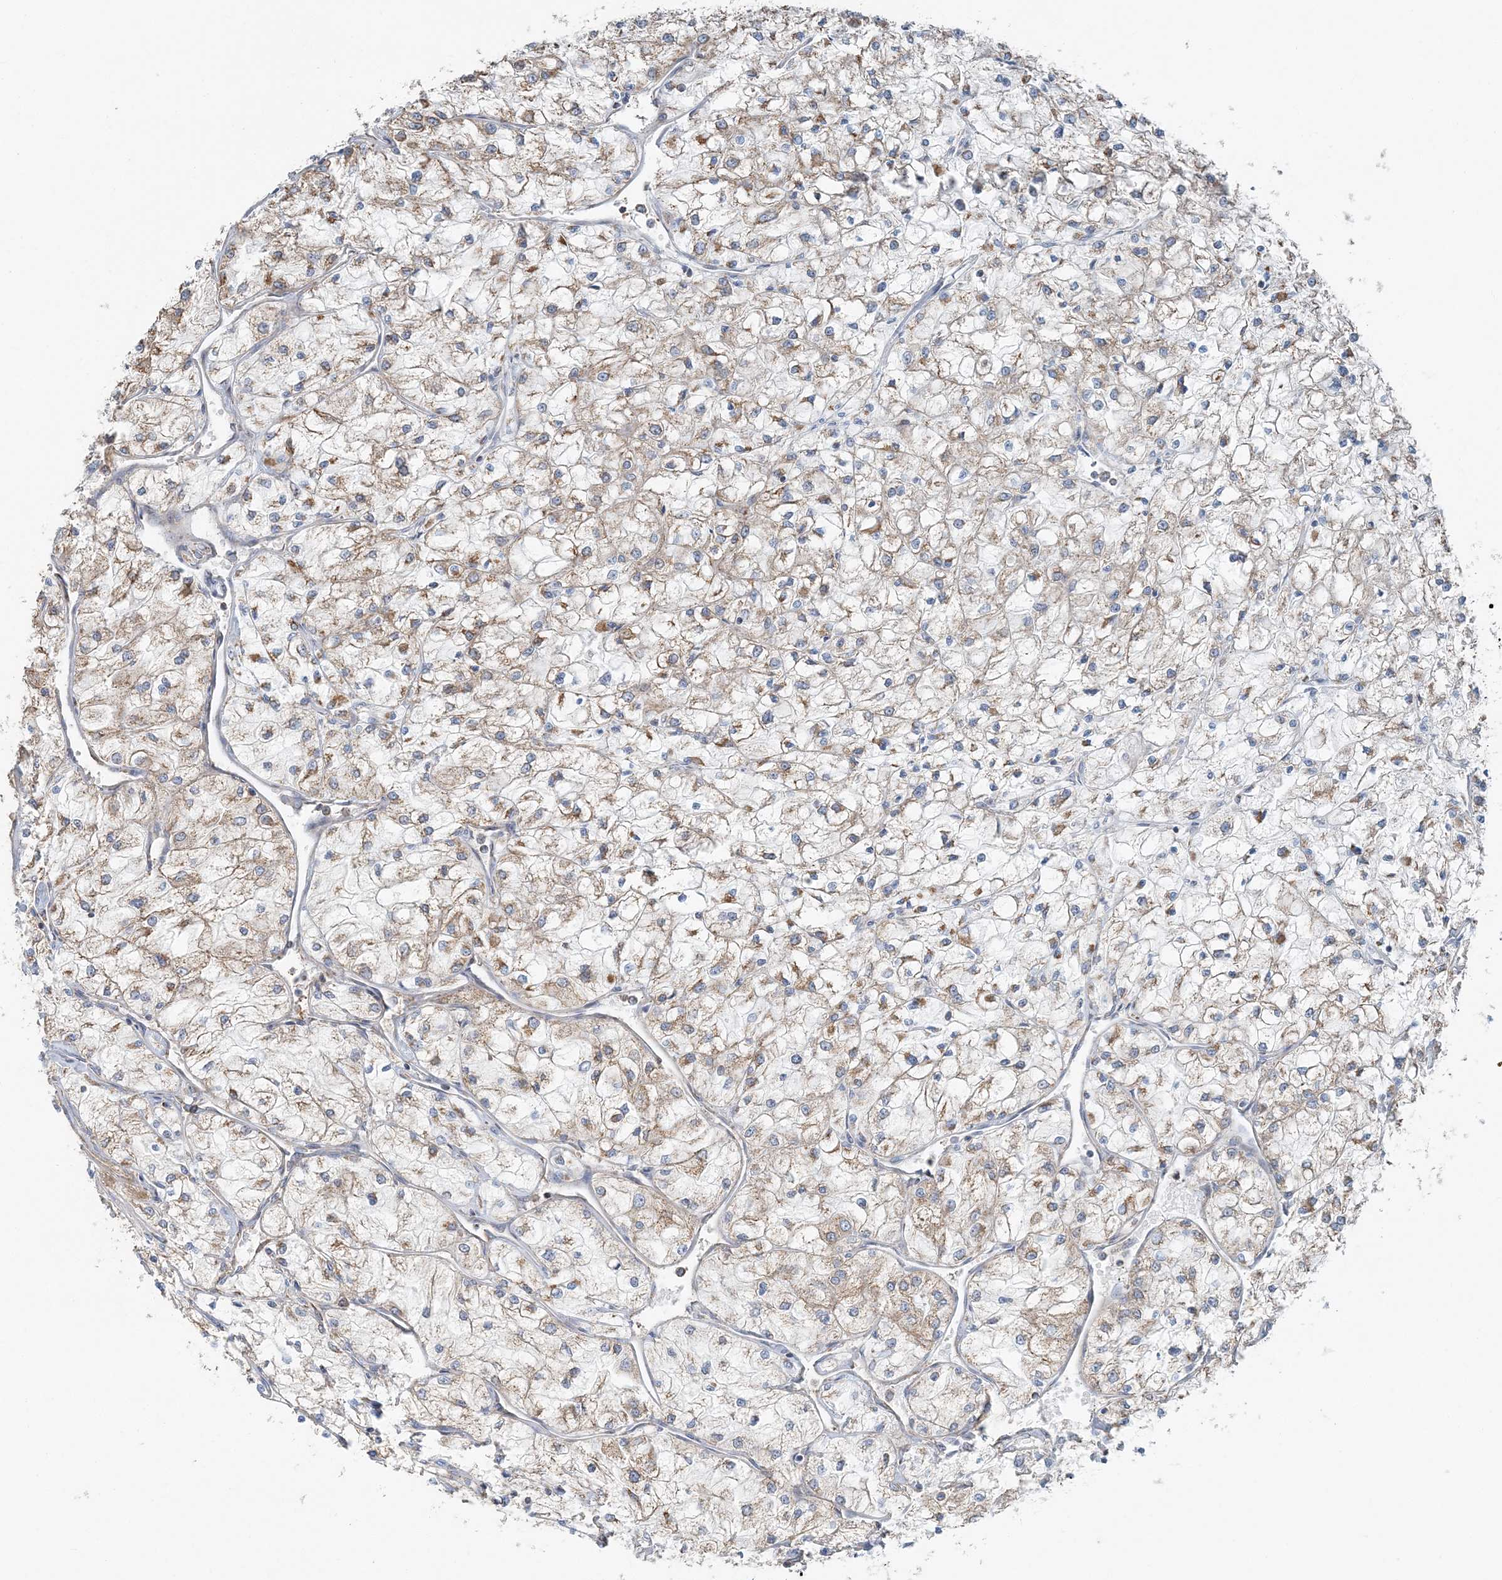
{"staining": {"intensity": "weak", "quantity": "25%-75%", "location": "cytoplasmic/membranous"}, "tissue": "renal cancer", "cell_type": "Tumor cells", "image_type": "cancer", "snomed": [{"axis": "morphology", "description": "Adenocarcinoma, NOS"}, {"axis": "topography", "description": "Kidney"}], "caption": "High-power microscopy captured an immunohistochemistry histopathology image of renal cancer, revealing weak cytoplasmic/membranous staining in approximately 25%-75% of tumor cells. The staining is performed using DAB brown chromogen to label protein expression. The nuclei are counter-stained blue using hematoxylin.", "gene": "SLC22A16", "patient": {"sex": "male", "age": 80}}